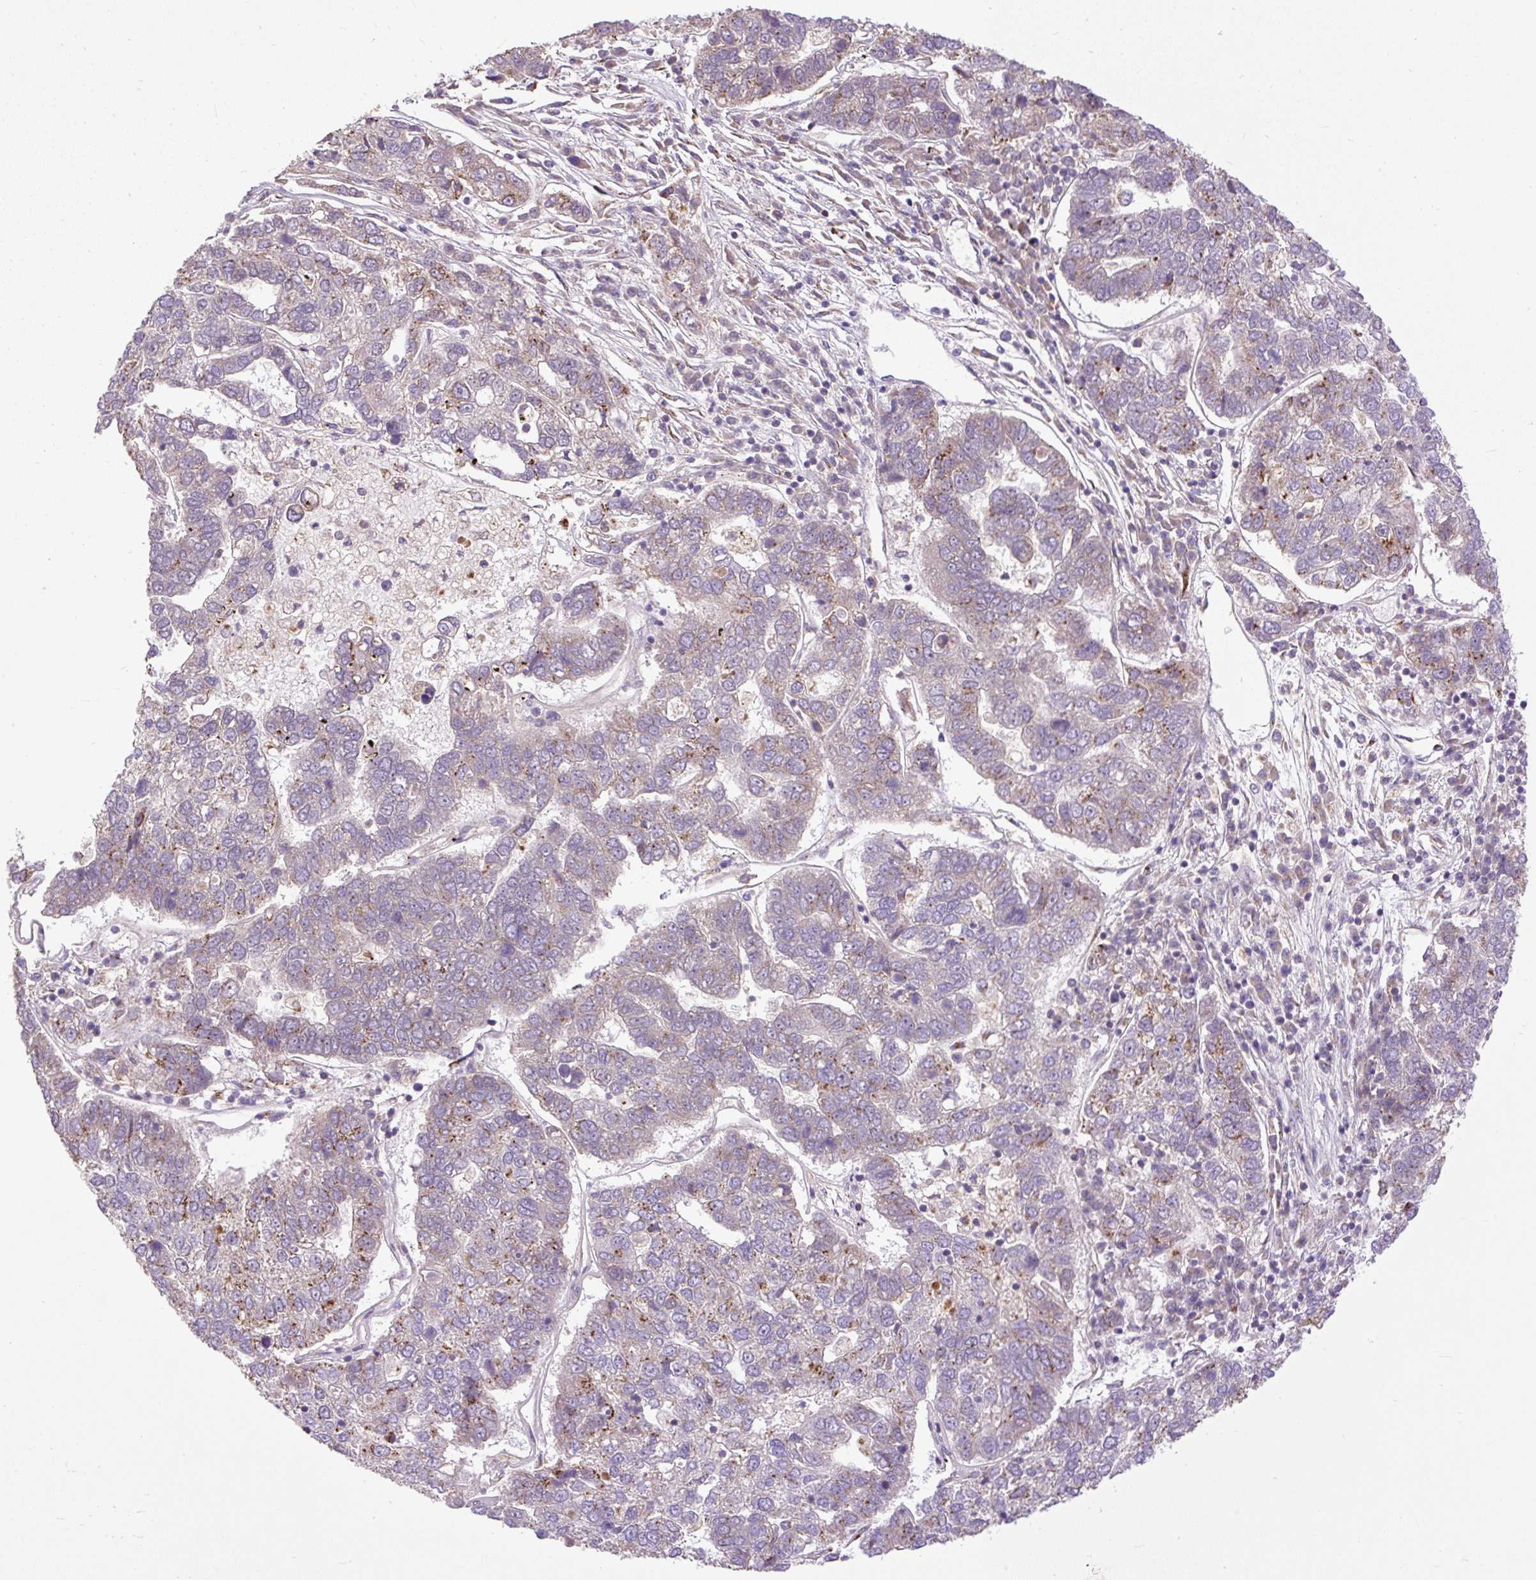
{"staining": {"intensity": "moderate", "quantity": "<25%", "location": "cytoplasmic/membranous"}, "tissue": "pancreatic cancer", "cell_type": "Tumor cells", "image_type": "cancer", "snomed": [{"axis": "morphology", "description": "Adenocarcinoma, NOS"}, {"axis": "topography", "description": "Pancreas"}], "caption": "Pancreatic adenocarcinoma stained with immunohistochemistry (IHC) exhibits moderate cytoplasmic/membranous positivity in approximately <25% of tumor cells.", "gene": "MSMP", "patient": {"sex": "female", "age": 61}}